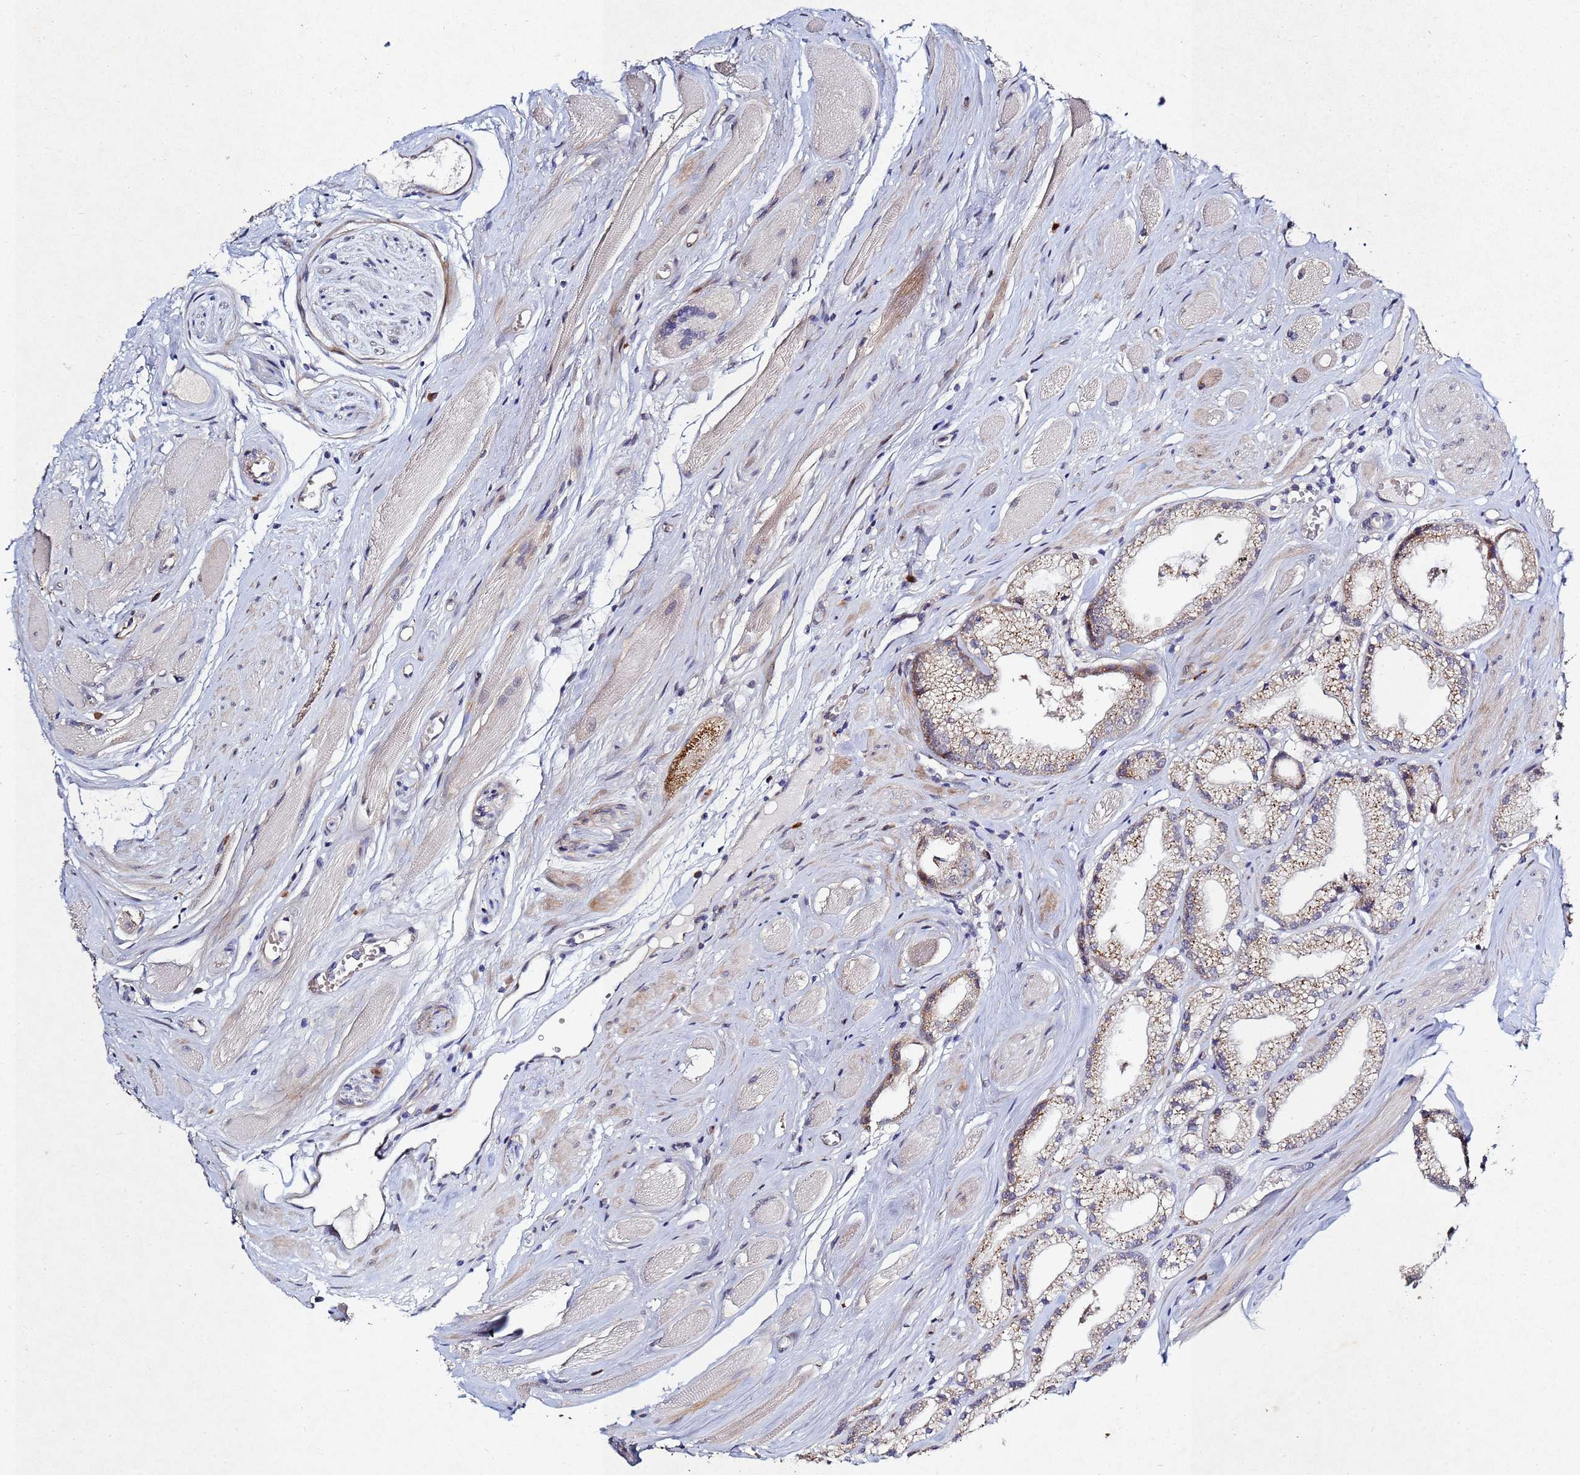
{"staining": {"intensity": "weak", "quantity": "<25%", "location": "cytoplasmic/membranous"}, "tissue": "prostate cancer", "cell_type": "Tumor cells", "image_type": "cancer", "snomed": [{"axis": "morphology", "description": "Adenocarcinoma, High grade"}, {"axis": "topography", "description": "Prostate"}], "caption": "This is a image of immunohistochemistry staining of prostate cancer, which shows no staining in tumor cells. (DAB IHC, high magnification).", "gene": "TNPO2", "patient": {"sex": "male", "age": 67}}